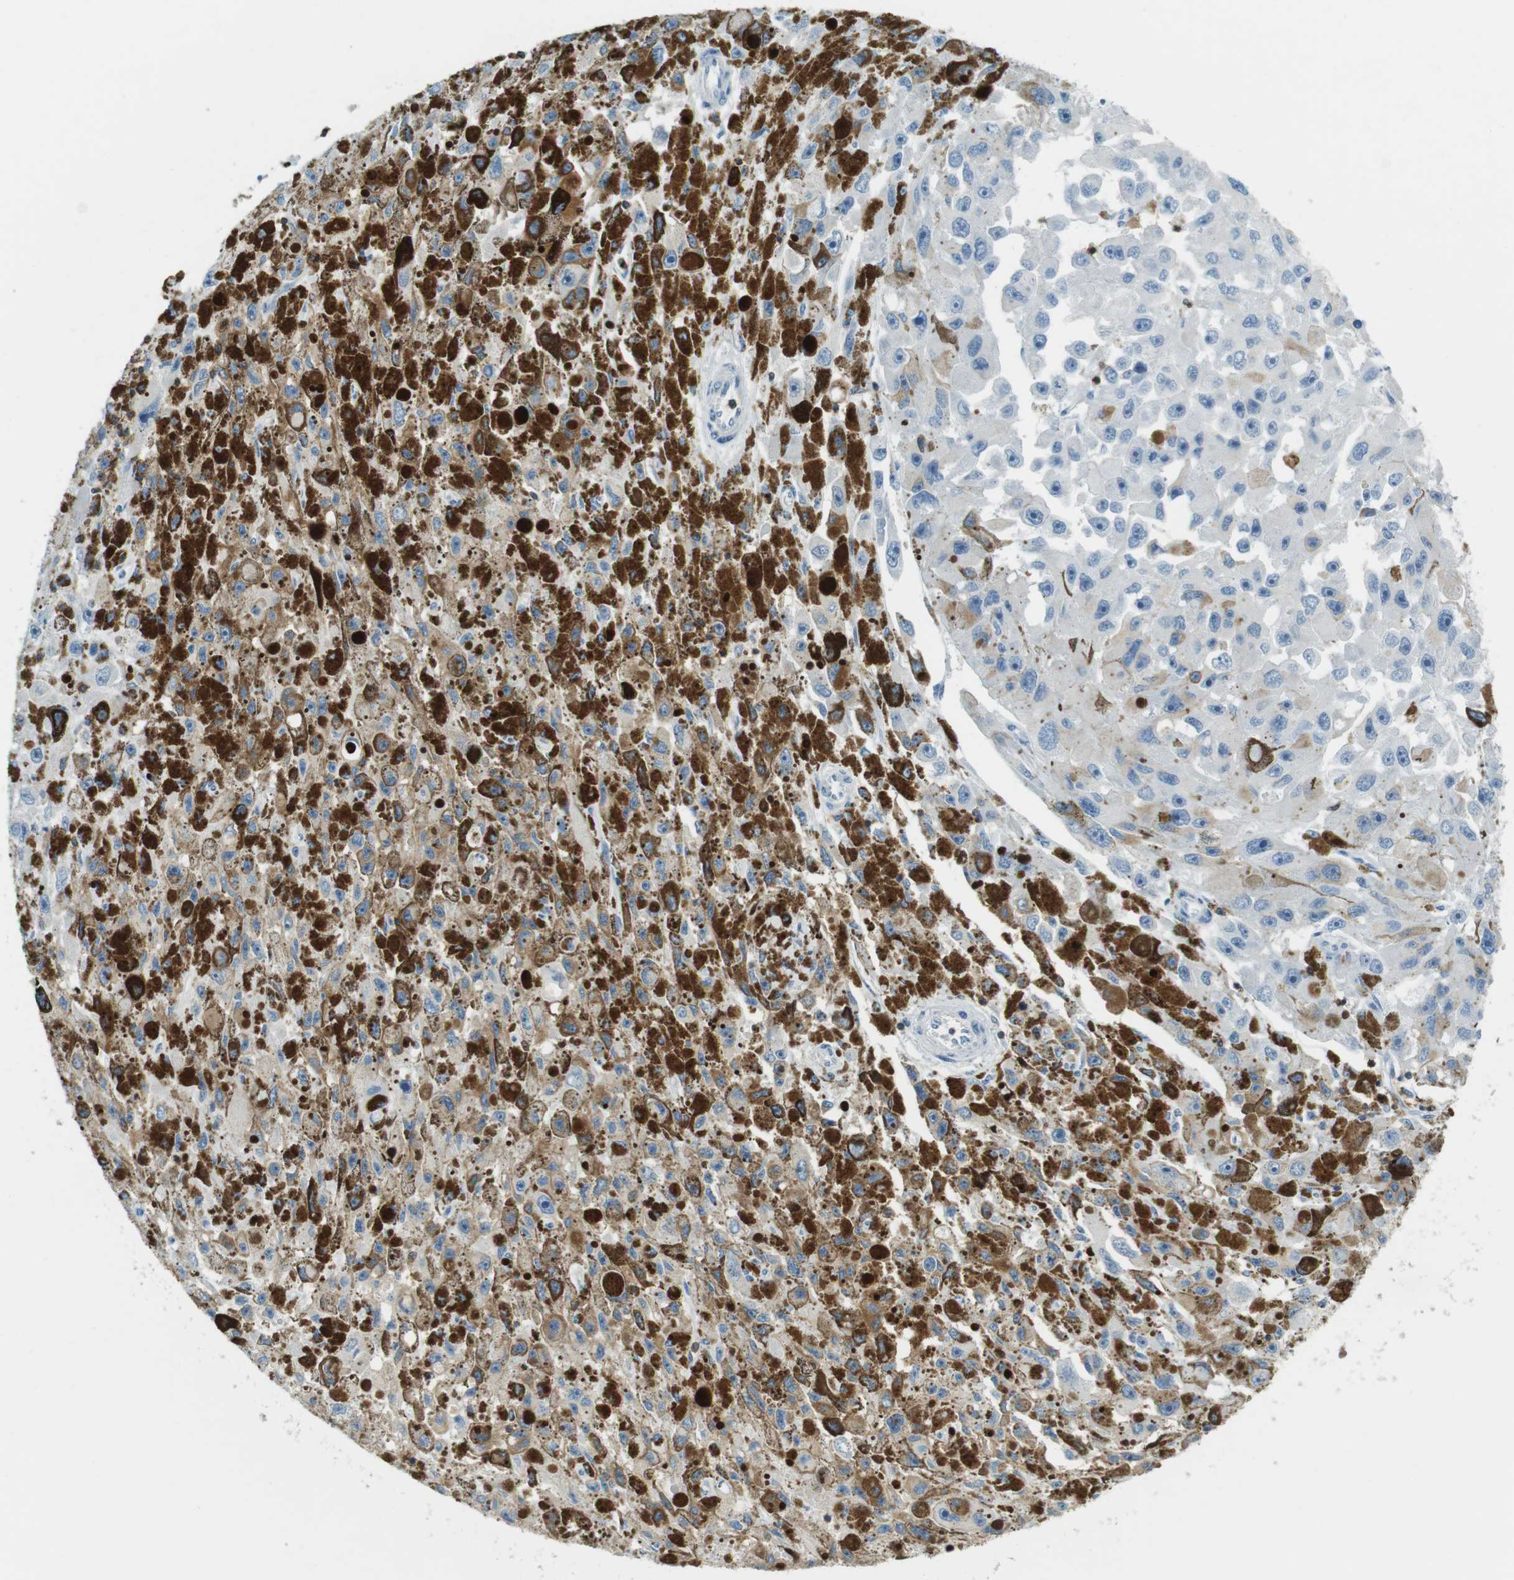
{"staining": {"intensity": "negative", "quantity": "none", "location": "none"}, "tissue": "melanoma", "cell_type": "Tumor cells", "image_type": "cancer", "snomed": [{"axis": "morphology", "description": "Malignant melanoma, NOS"}, {"axis": "topography", "description": "Skin"}], "caption": "Tumor cells show no significant protein expression in malignant melanoma.", "gene": "LAT", "patient": {"sex": "female", "age": 104}}